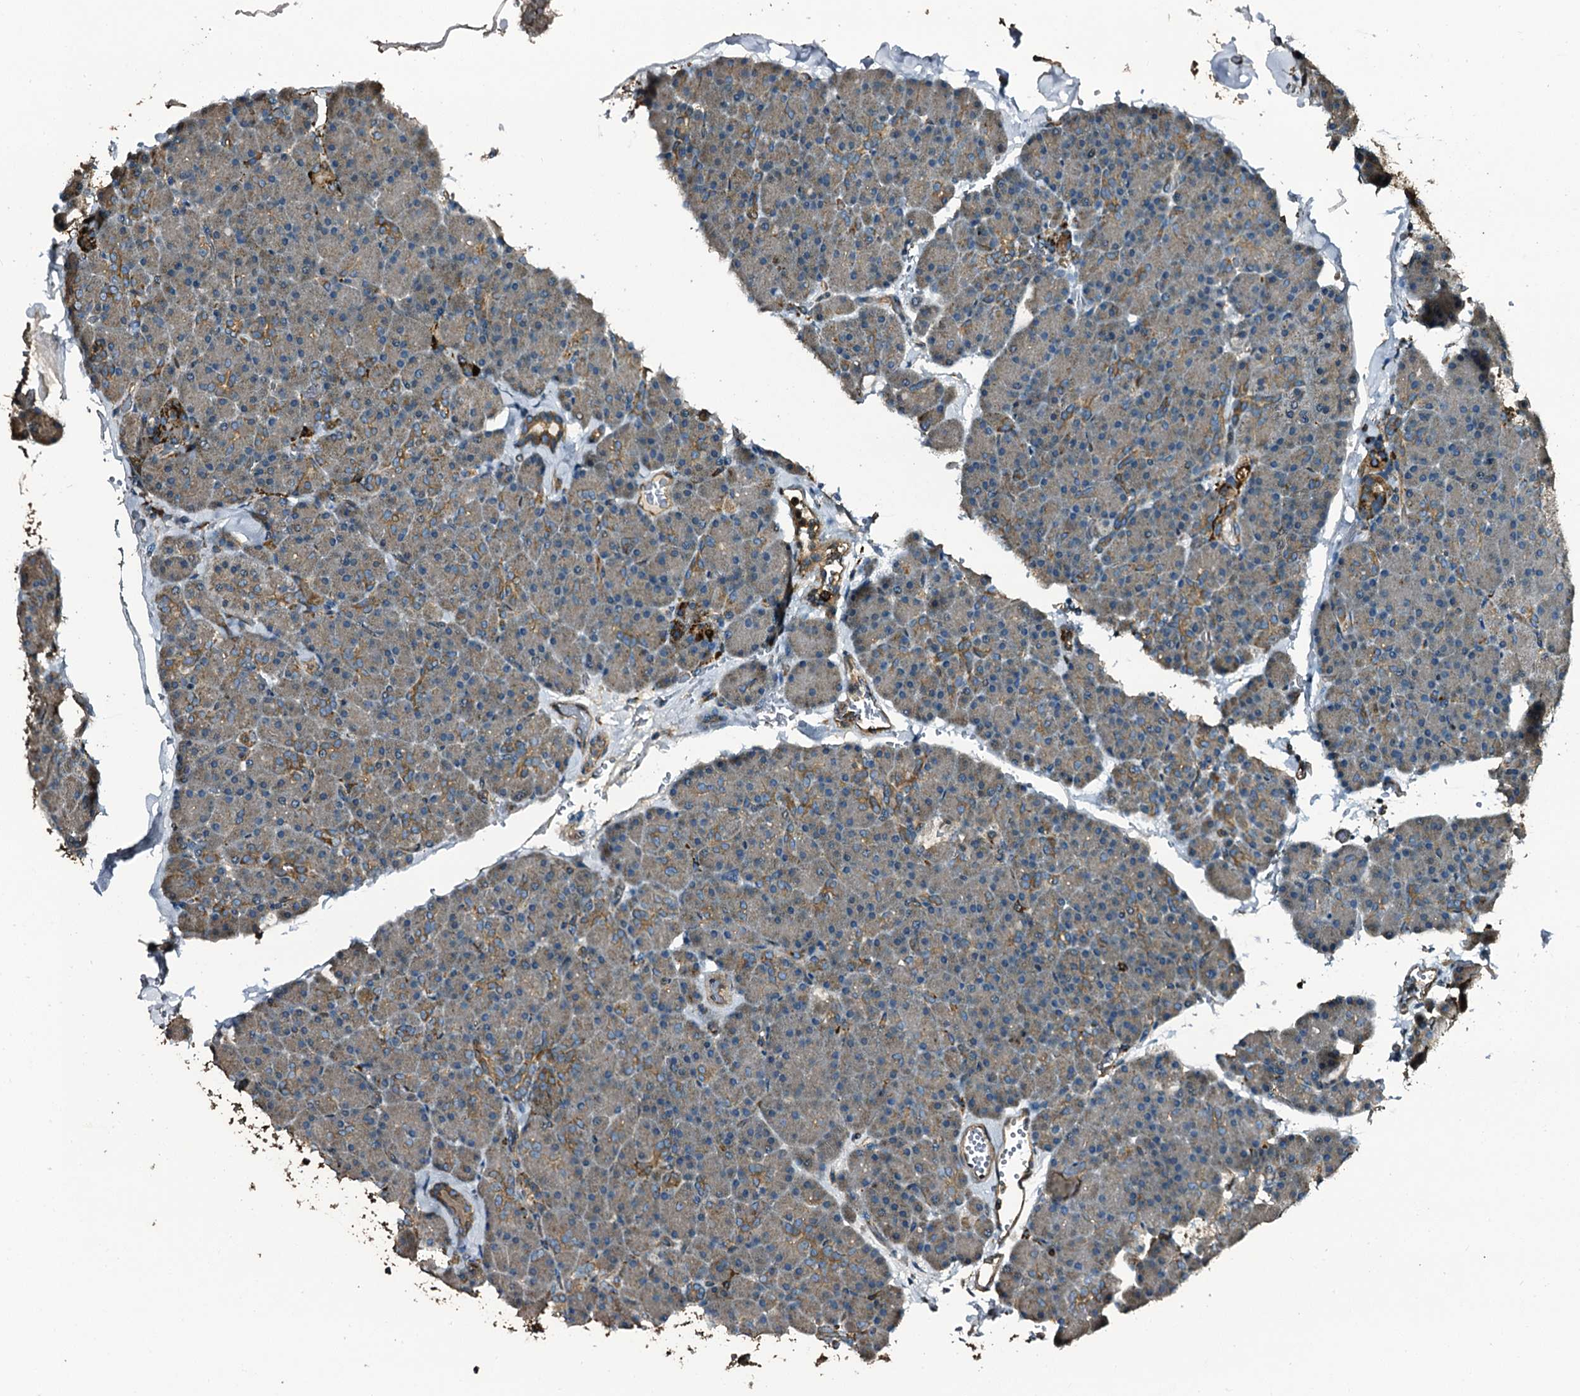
{"staining": {"intensity": "moderate", "quantity": "<25%", "location": "cytoplasmic/membranous"}, "tissue": "pancreas", "cell_type": "Exocrine glandular cells", "image_type": "normal", "snomed": [{"axis": "morphology", "description": "Normal tissue, NOS"}, {"axis": "topography", "description": "Pancreas"}], "caption": "There is low levels of moderate cytoplasmic/membranous staining in exocrine glandular cells of benign pancreas, as demonstrated by immunohistochemical staining (brown color).", "gene": "TPGS2", "patient": {"sex": "male", "age": 36}}